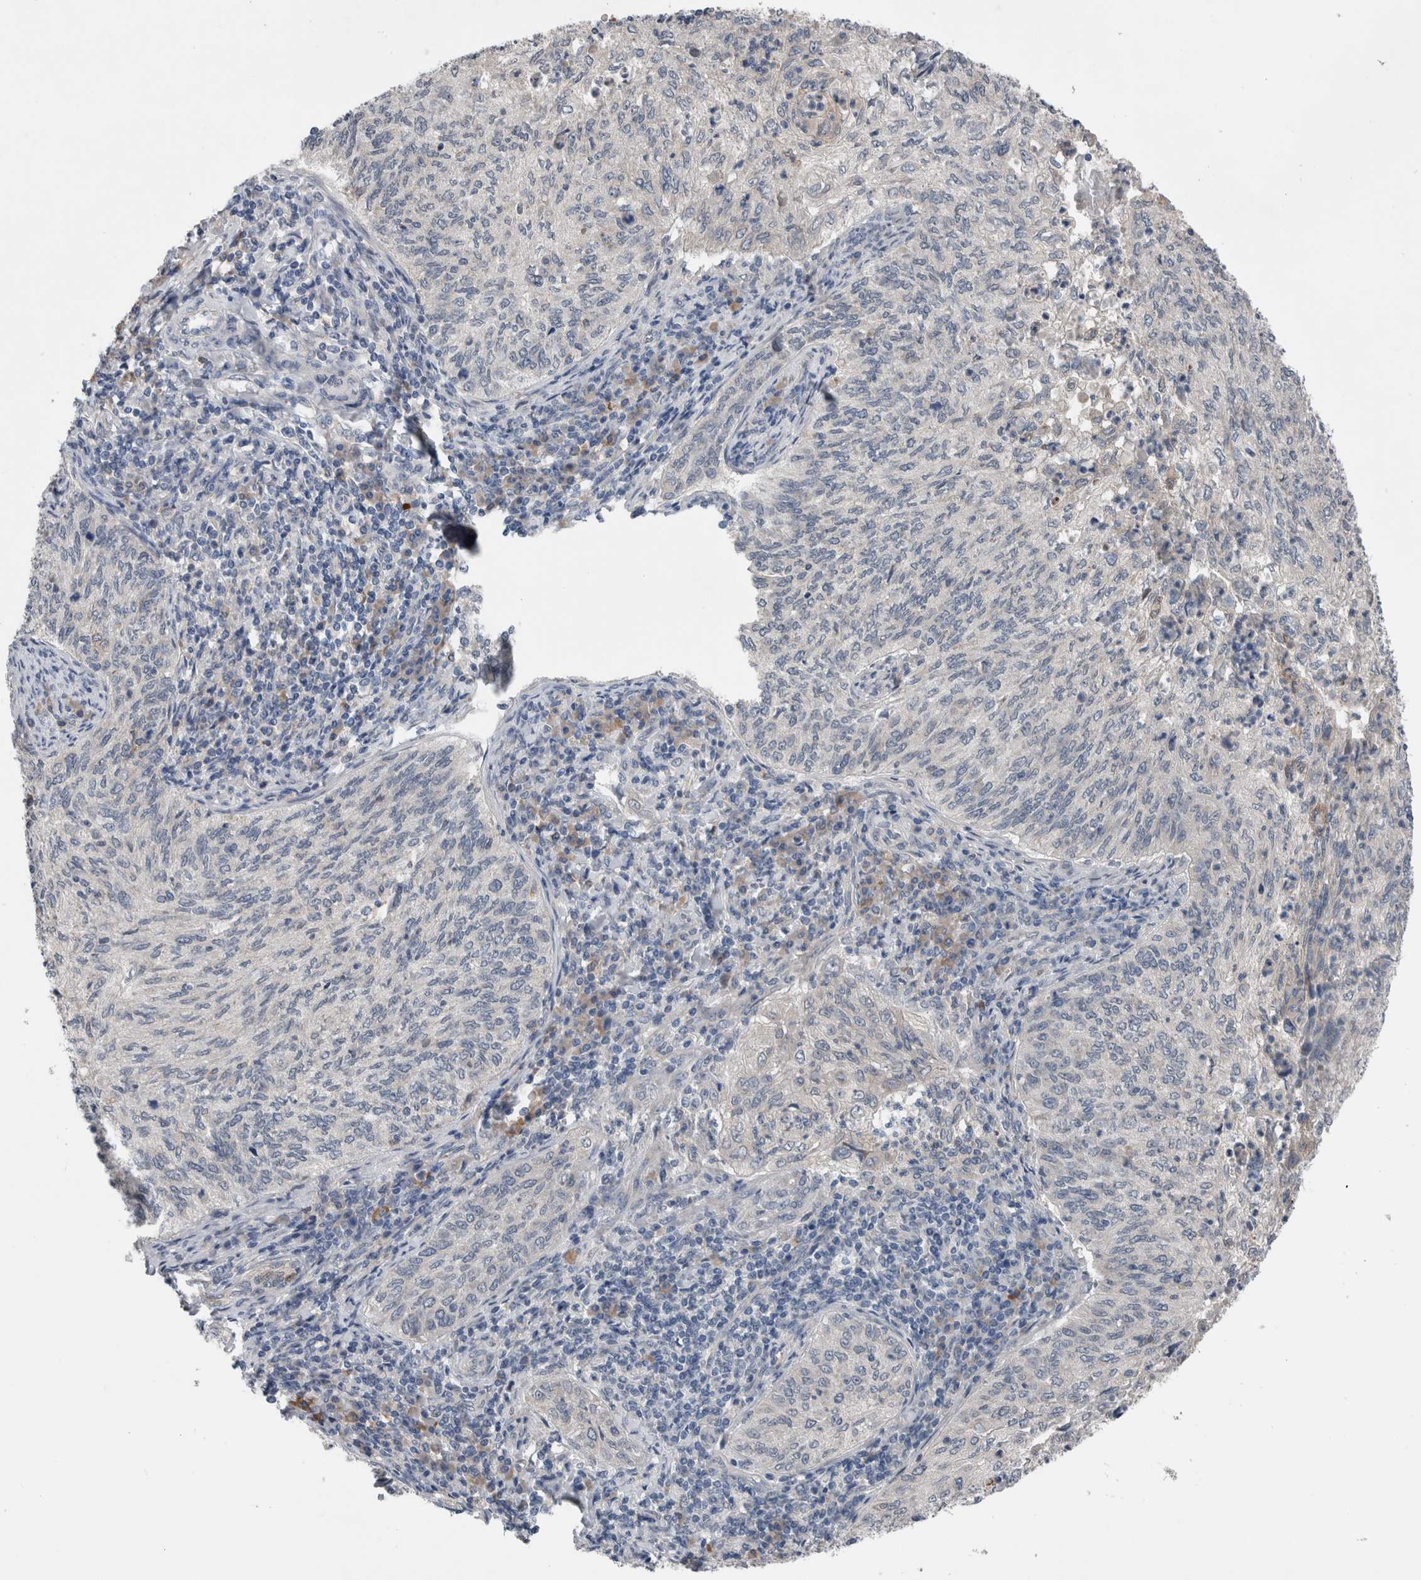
{"staining": {"intensity": "negative", "quantity": "none", "location": "none"}, "tissue": "cervical cancer", "cell_type": "Tumor cells", "image_type": "cancer", "snomed": [{"axis": "morphology", "description": "Squamous cell carcinoma, NOS"}, {"axis": "topography", "description": "Cervix"}], "caption": "IHC photomicrograph of cervical squamous cell carcinoma stained for a protein (brown), which demonstrates no positivity in tumor cells.", "gene": "CRNN", "patient": {"sex": "female", "age": 30}}